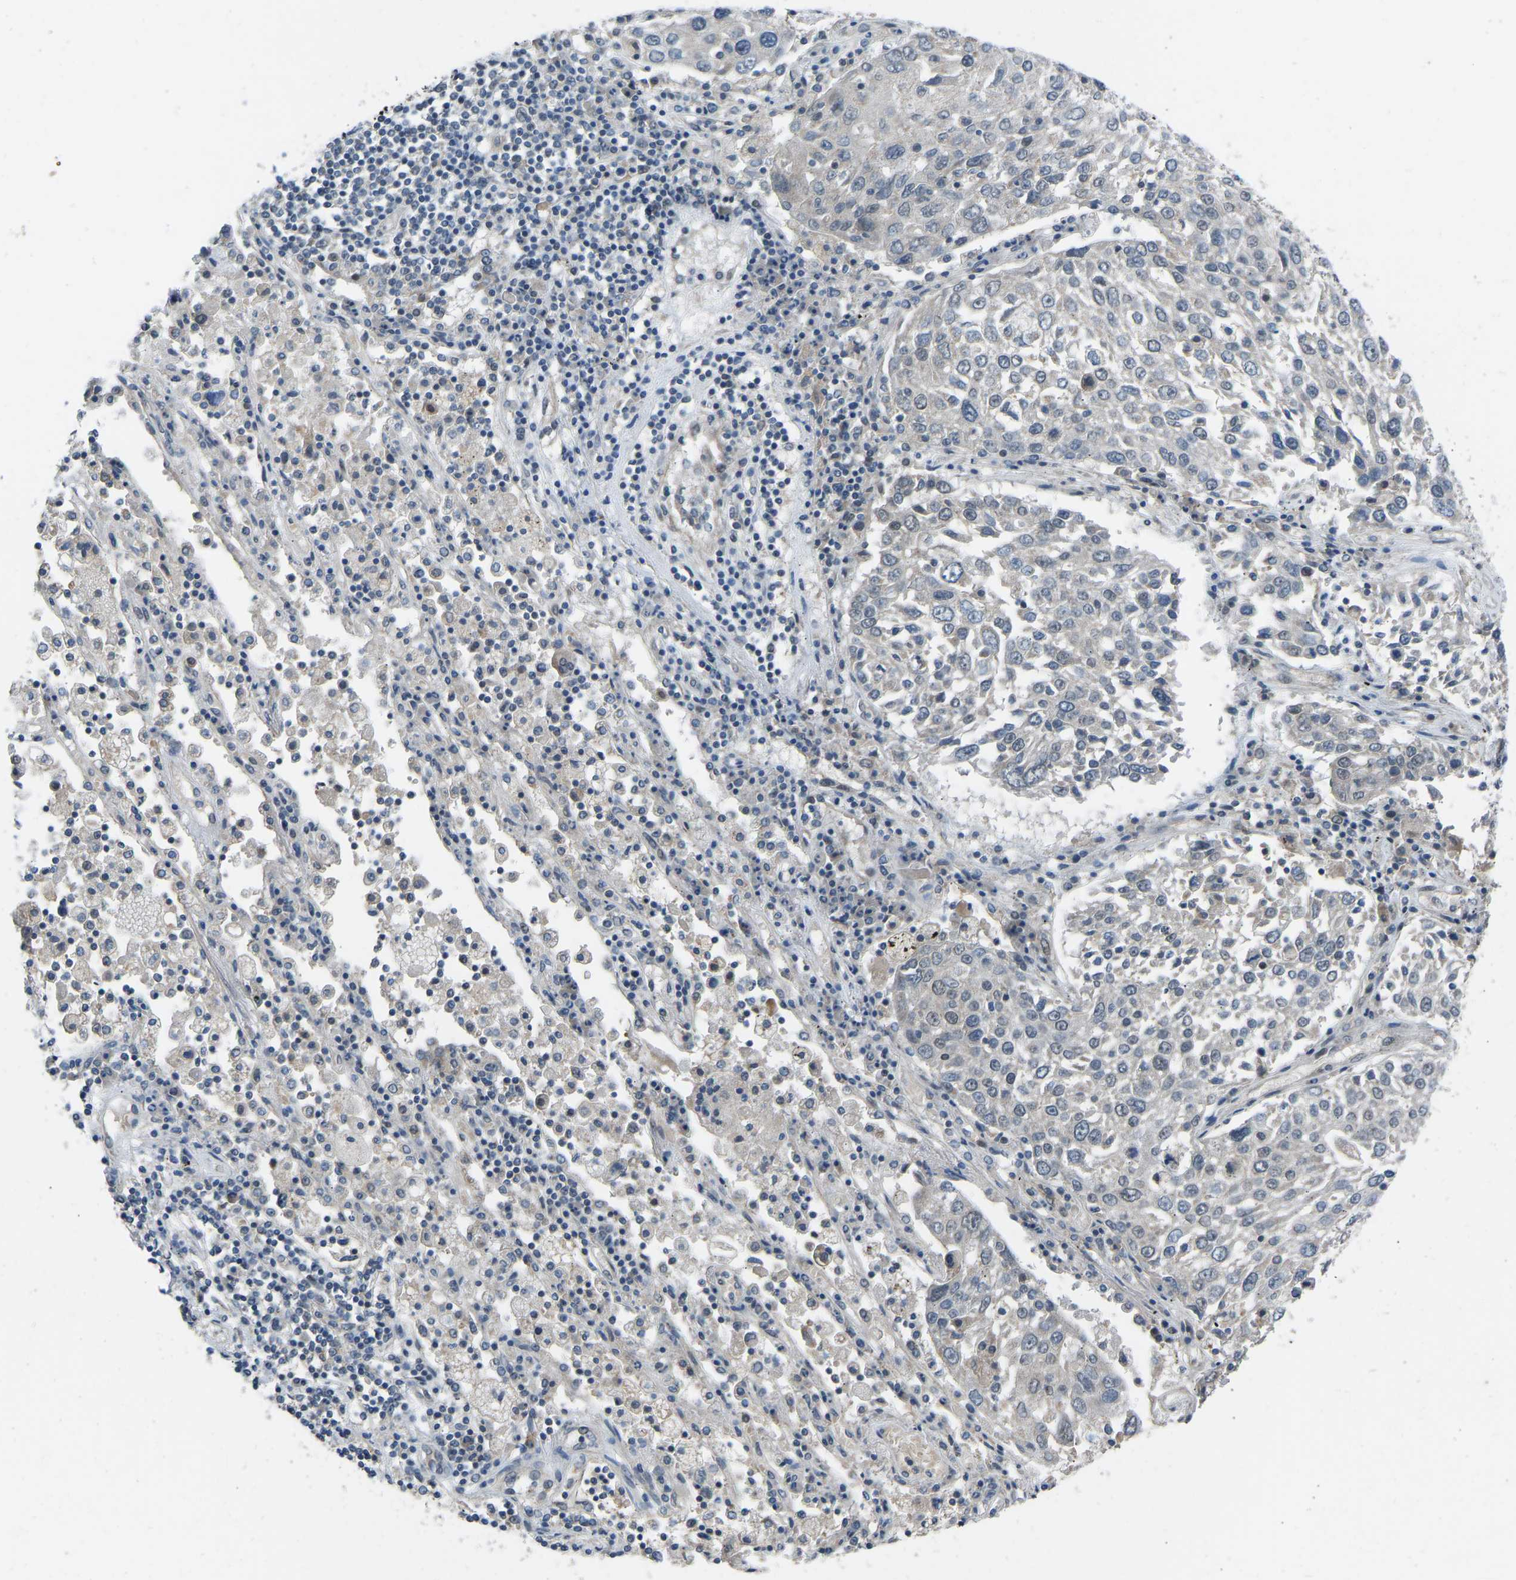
{"staining": {"intensity": "negative", "quantity": "none", "location": "none"}, "tissue": "lung cancer", "cell_type": "Tumor cells", "image_type": "cancer", "snomed": [{"axis": "morphology", "description": "Squamous cell carcinoma, NOS"}, {"axis": "topography", "description": "Lung"}], "caption": "Image shows no significant protein staining in tumor cells of lung cancer (squamous cell carcinoma). Brightfield microscopy of immunohistochemistry (IHC) stained with DAB (3,3'-diaminobenzidine) (brown) and hematoxylin (blue), captured at high magnification.", "gene": "CDK2AP1", "patient": {"sex": "male", "age": 65}}